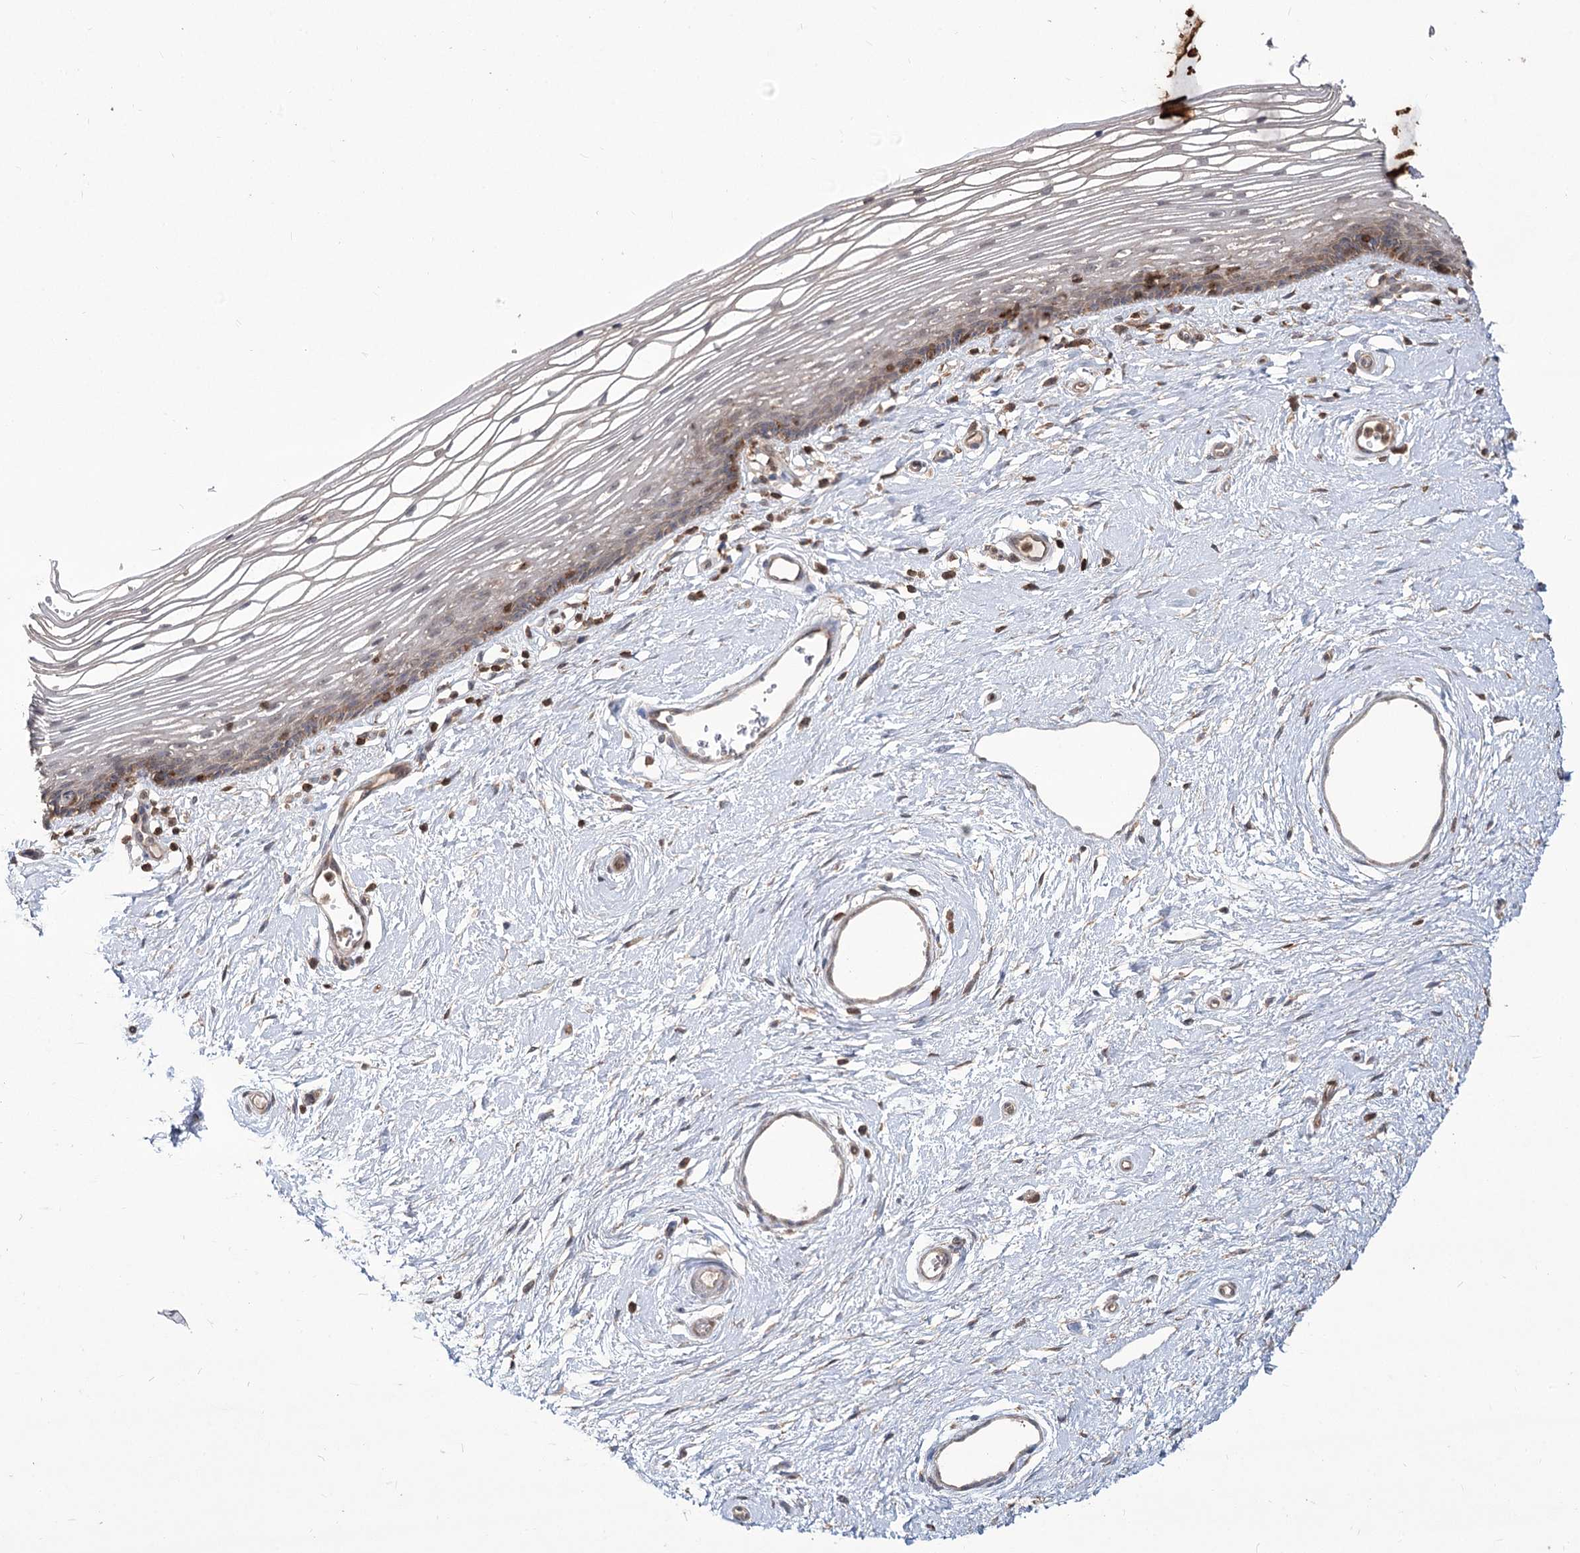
{"staining": {"intensity": "weak", "quantity": "<25%", "location": "cytoplasmic/membranous"}, "tissue": "vagina", "cell_type": "Squamous epithelial cells", "image_type": "normal", "snomed": [{"axis": "morphology", "description": "Normal tissue, NOS"}, {"axis": "topography", "description": "Vagina"}], "caption": "Immunohistochemical staining of normal vagina displays no significant staining in squamous epithelial cells. The staining is performed using DAB (3,3'-diaminobenzidine) brown chromogen with nuclei counter-stained in using hematoxylin.", "gene": "STK17B", "patient": {"sex": "female", "age": 46}}